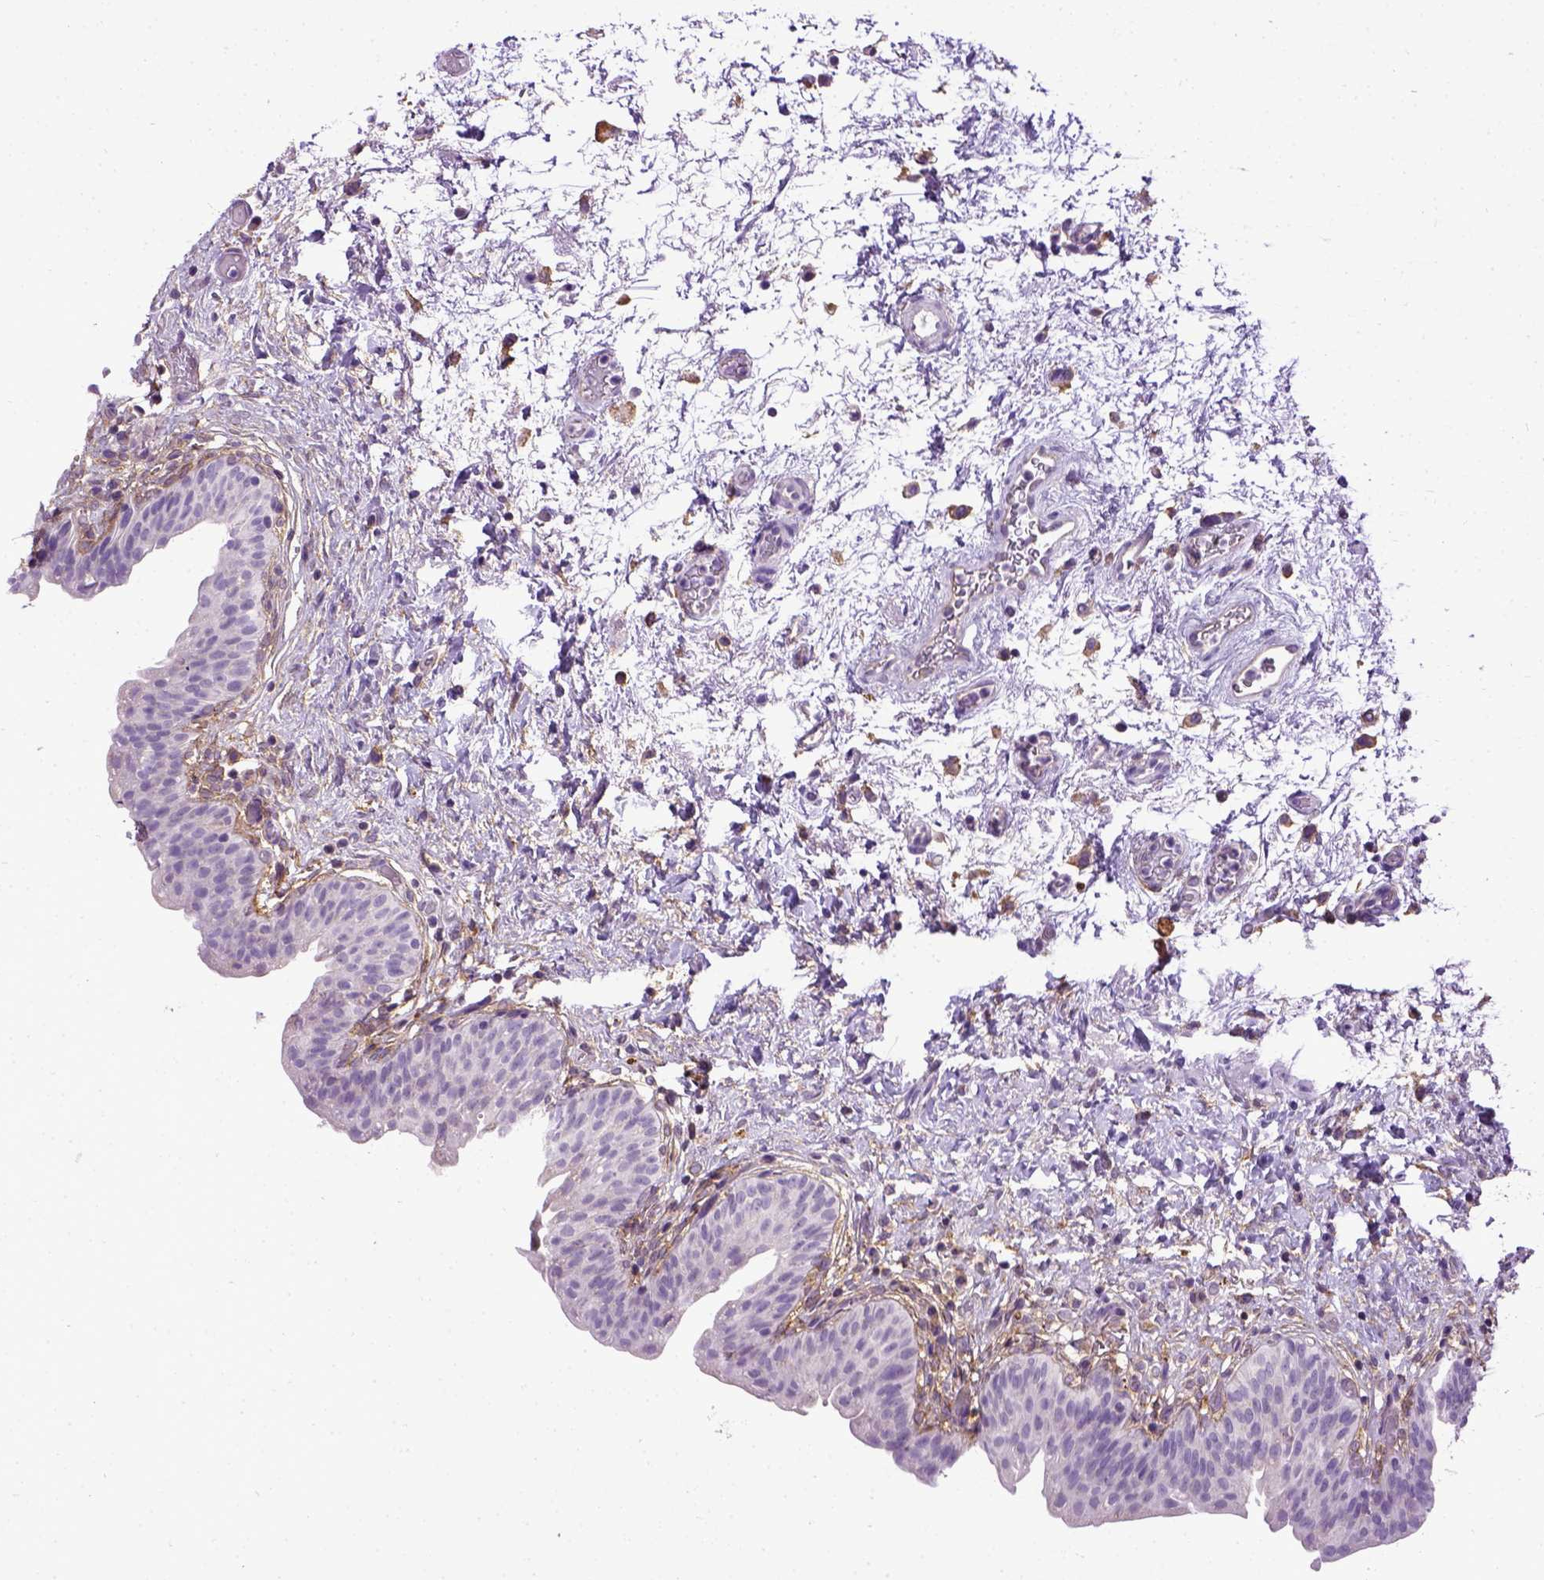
{"staining": {"intensity": "negative", "quantity": "none", "location": "none"}, "tissue": "urinary bladder", "cell_type": "Urothelial cells", "image_type": "normal", "snomed": [{"axis": "morphology", "description": "Normal tissue, NOS"}, {"axis": "topography", "description": "Urinary bladder"}], "caption": "IHC photomicrograph of normal urinary bladder: urinary bladder stained with DAB exhibits no significant protein expression in urothelial cells.", "gene": "ENG", "patient": {"sex": "male", "age": 69}}